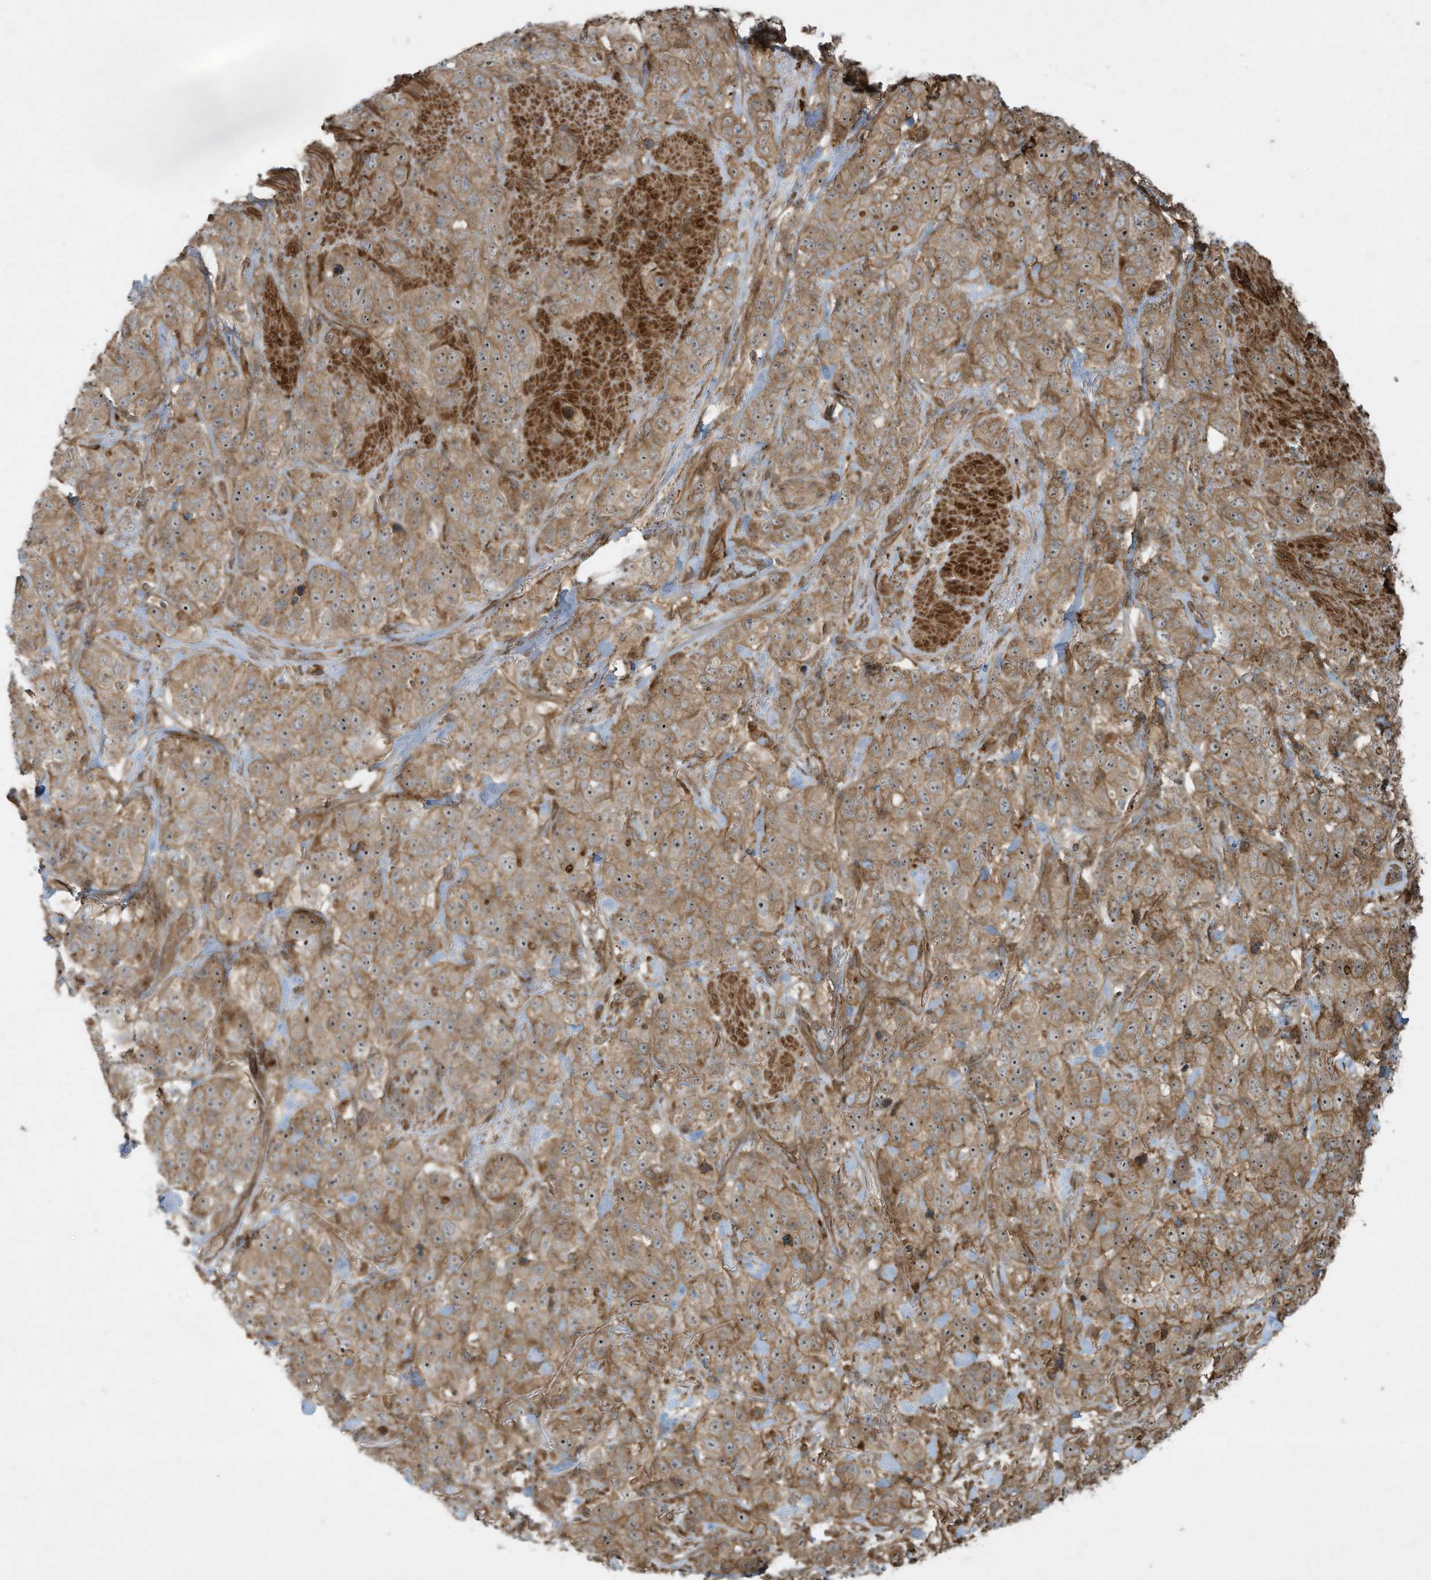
{"staining": {"intensity": "moderate", "quantity": ">75%", "location": "cytoplasmic/membranous"}, "tissue": "stomach cancer", "cell_type": "Tumor cells", "image_type": "cancer", "snomed": [{"axis": "morphology", "description": "Adenocarcinoma, NOS"}, {"axis": "topography", "description": "Stomach"}], "caption": "Human stomach adenocarcinoma stained with a protein marker demonstrates moderate staining in tumor cells.", "gene": "DDIT4", "patient": {"sex": "male", "age": 48}}